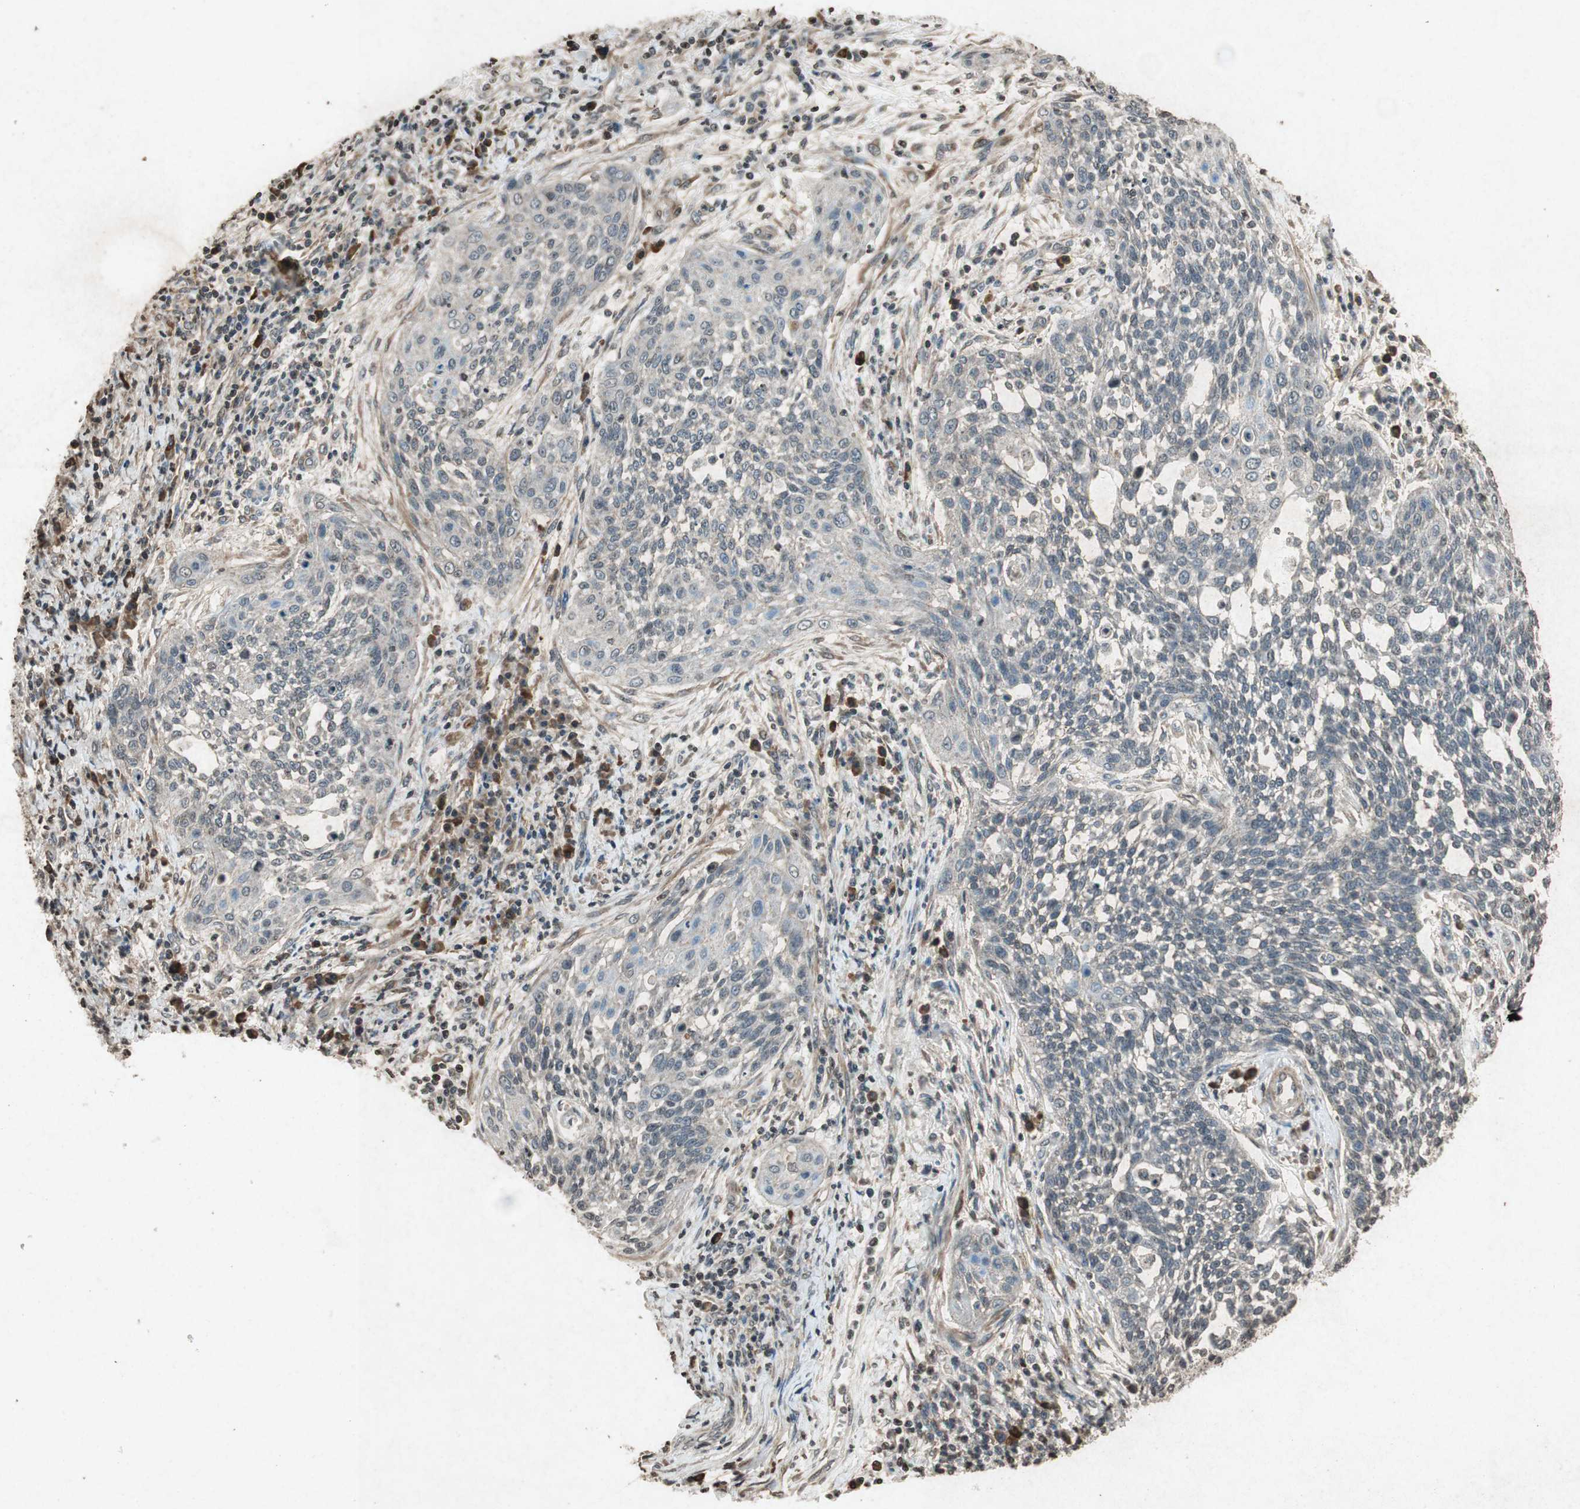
{"staining": {"intensity": "negative", "quantity": "none", "location": "none"}, "tissue": "cervical cancer", "cell_type": "Tumor cells", "image_type": "cancer", "snomed": [{"axis": "morphology", "description": "Squamous cell carcinoma, NOS"}, {"axis": "topography", "description": "Cervix"}], "caption": "Immunohistochemical staining of squamous cell carcinoma (cervical) reveals no significant positivity in tumor cells. Nuclei are stained in blue.", "gene": "PRKG1", "patient": {"sex": "female", "age": 34}}